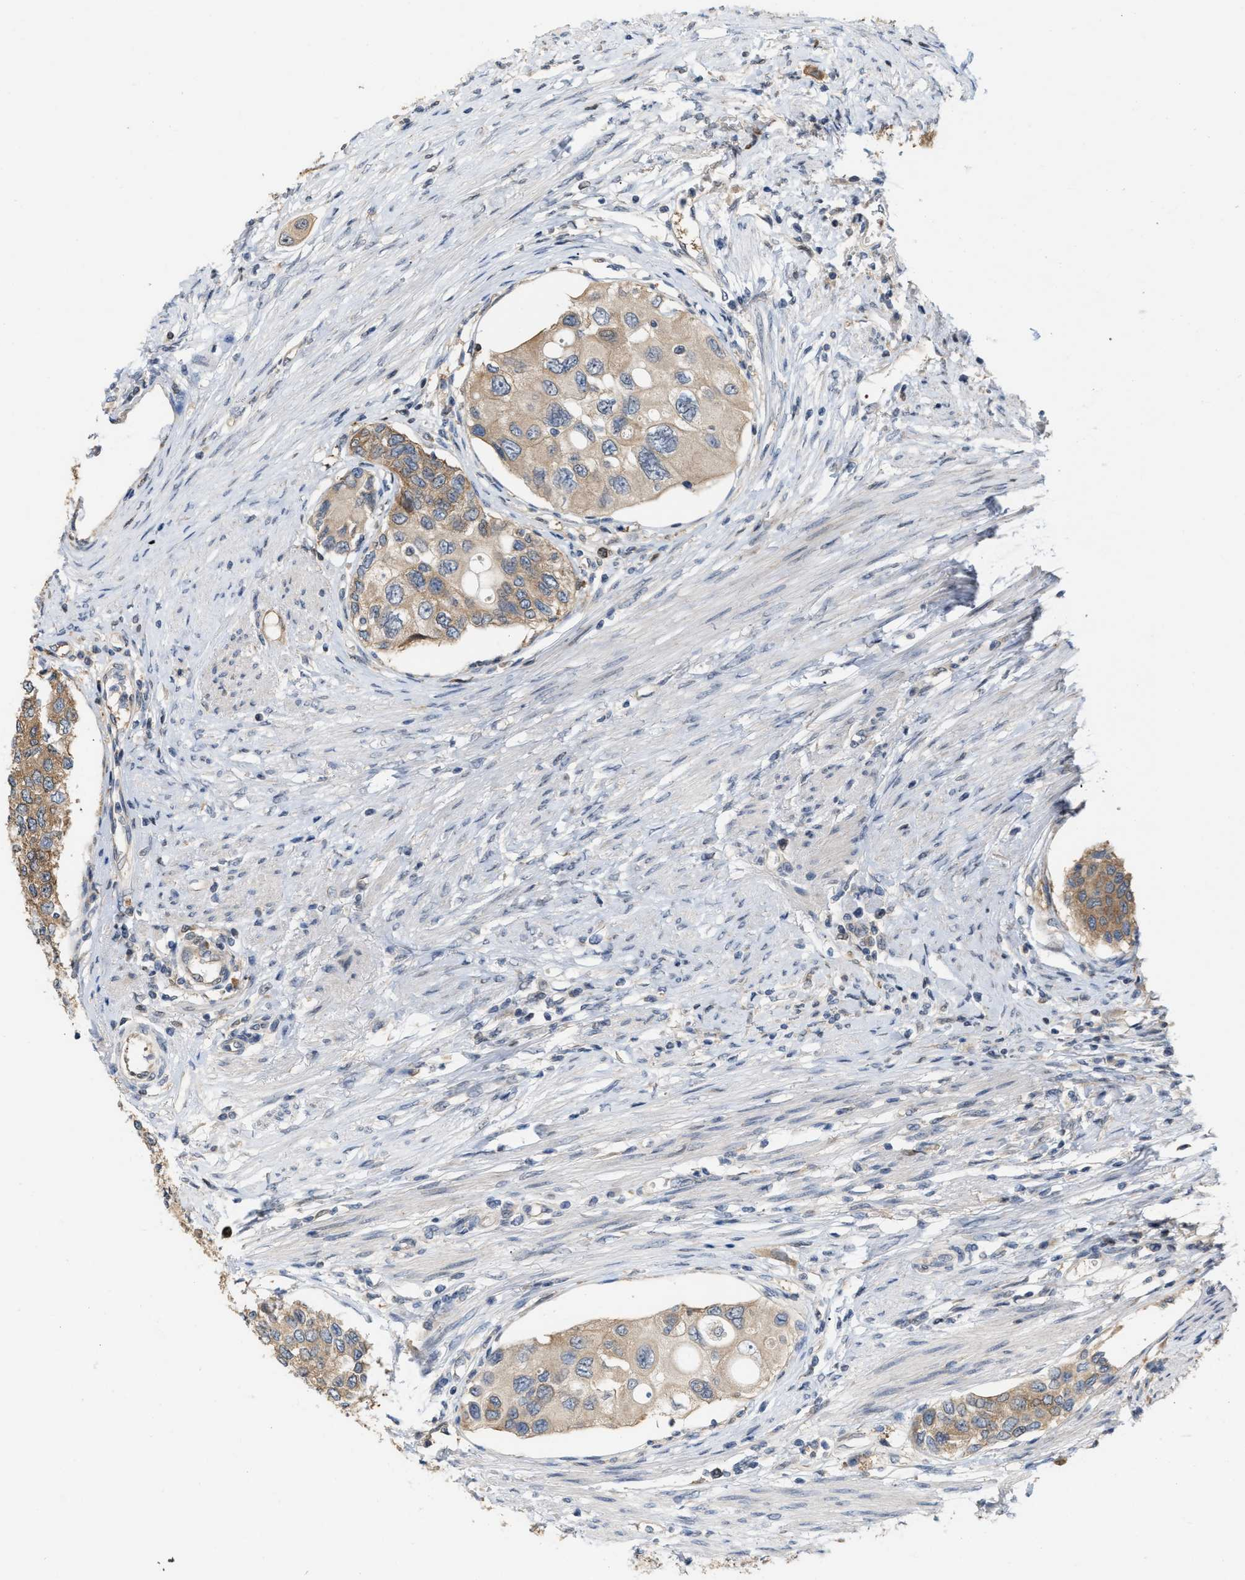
{"staining": {"intensity": "weak", "quantity": ">75%", "location": "cytoplasmic/membranous"}, "tissue": "urothelial cancer", "cell_type": "Tumor cells", "image_type": "cancer", "snomed": [{"axis": "morphology", "description": "Urothelial carcinoma, High grade"}, {"axis": "topography", "description": "Urinary bladder"}], "caption": "Immunohistochemistry (IHC) image of human urothelial cancer stained for a protein (brown), which displays low levels of weak cytoplasmic/membranous expression in about >75% of tumor cells.", "gene": "CSNK1A1", "patient": {"sex": "female", "age": 56}}